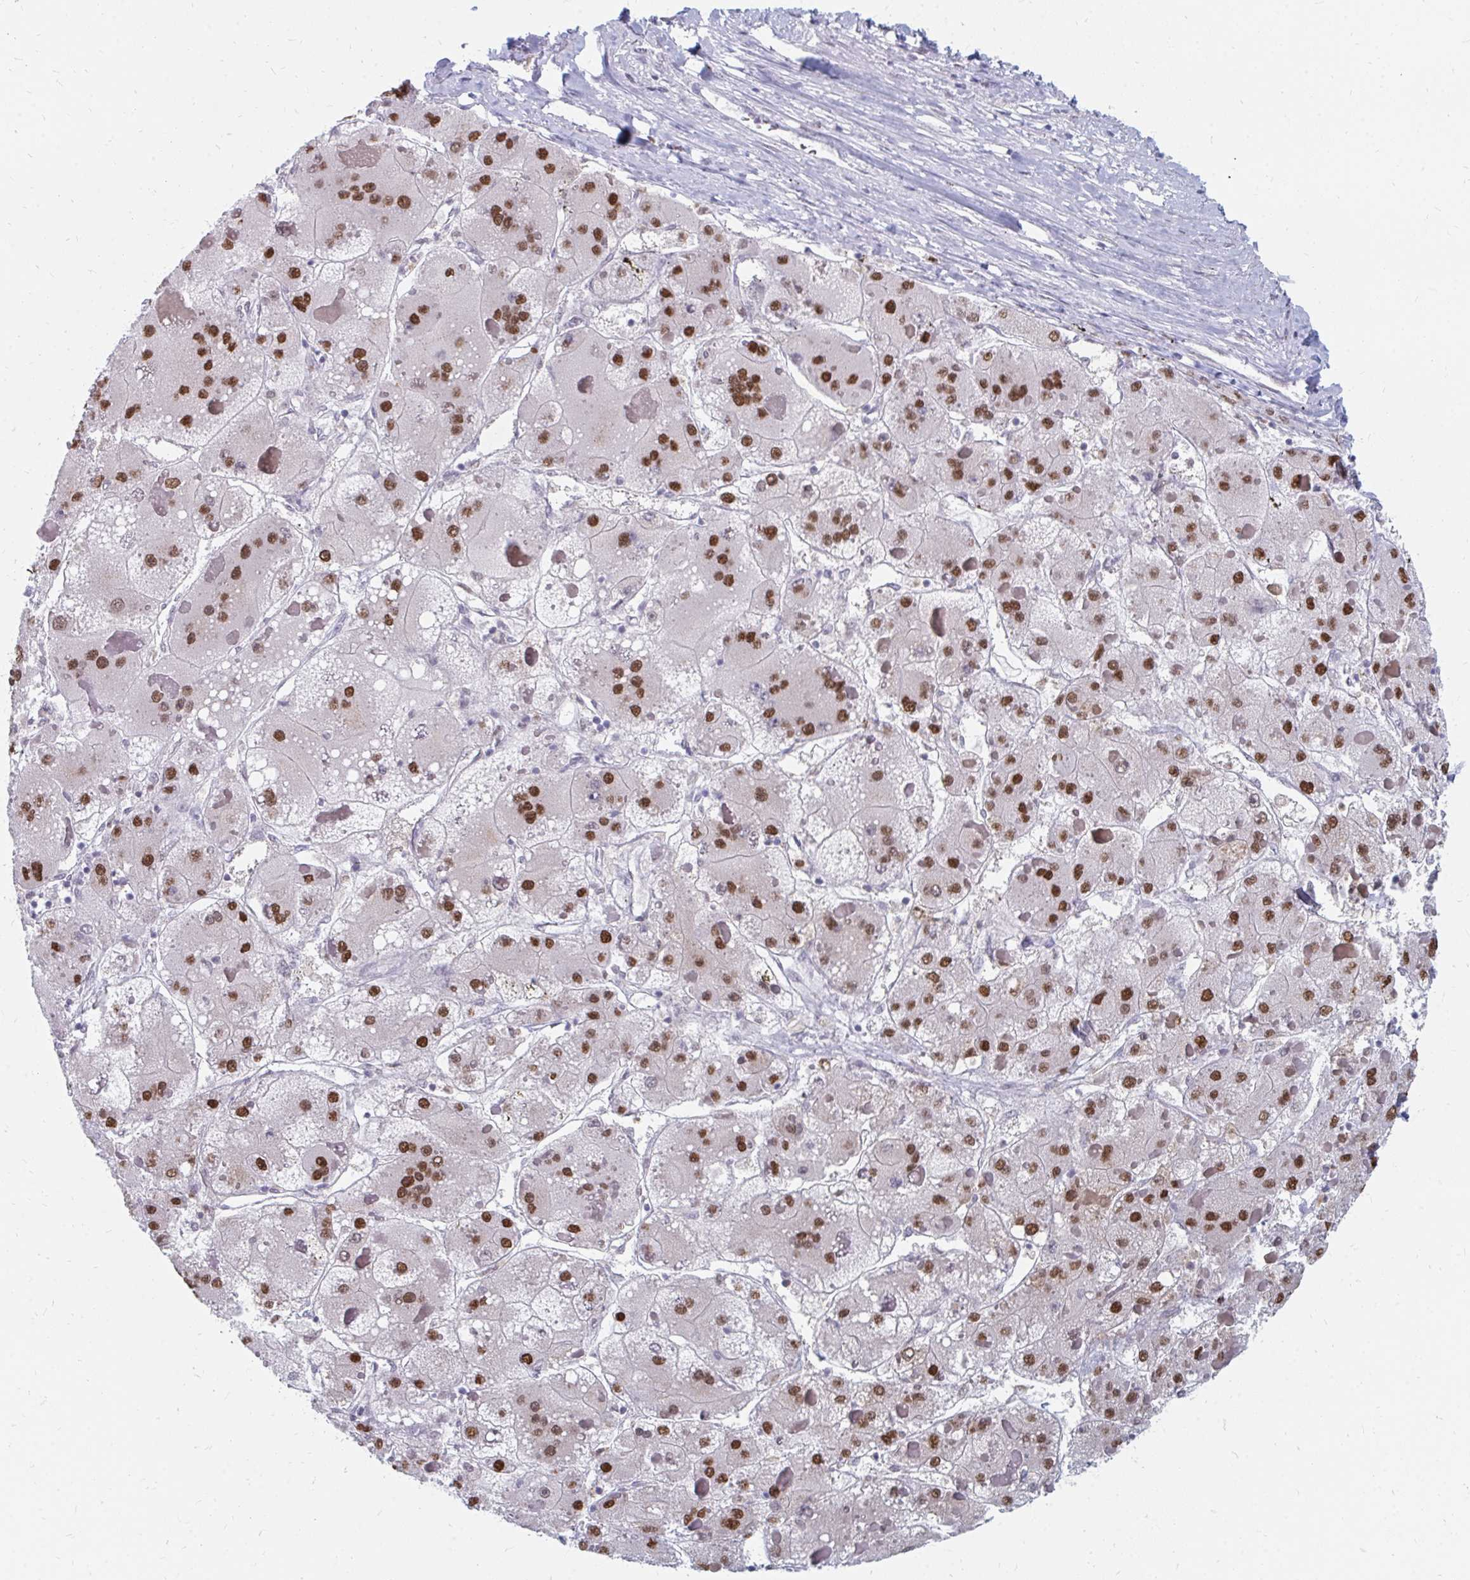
{"staining": {"intensity": "moderate", "quantity": ">75%", "location": "nuclear"}, "tissue": "liver cancer", "cell_type": "Tumor cells", "image_type": "cancer", "snomed": [{"axis": "morphology", "description": "Carcinoma, Hepatocellular, NOS"}, {"axis": "topography", "description": "Liver"}], "caption": "A brown stain highlights moderate nuclear expression of a protein in liver cancer (hepatocellular carcinoma) tumor cells.", "gene": "PLK3", "patient": {"sex": "female", "age": 73}}